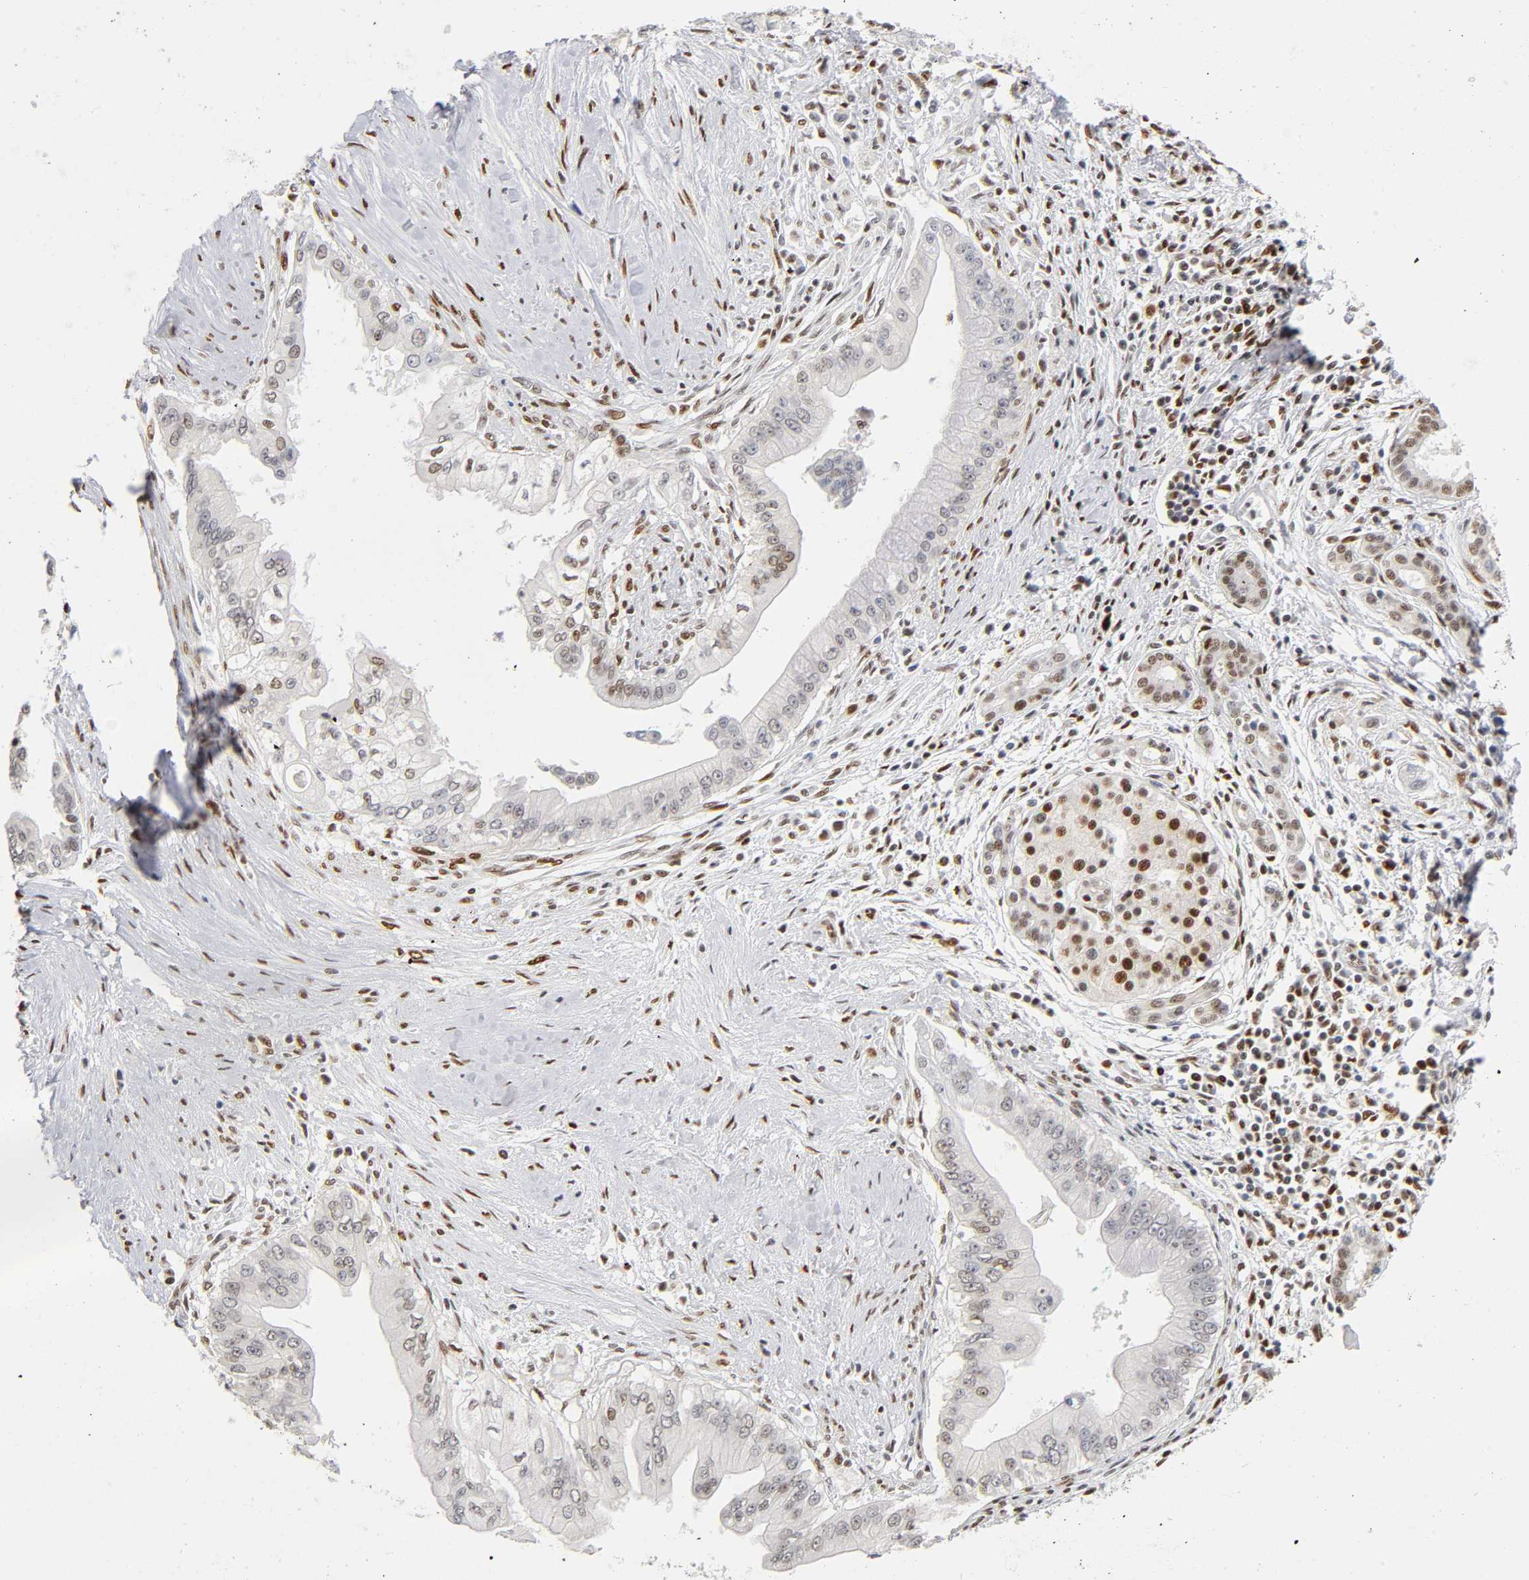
{"staining": {"intensity": "moderate", "quantity": "25%-75%", "location": "nuclear"}, "tissue": "pancreatic cancer", "cell_type": "Tumor cells", "image_type": "cancer", "snomed": [{"axis": "morphology", "description": "Adenocarcinoma, NOS"}, {"axis": "topography", "description": "Pancreas"}], "caption": "Approximately 25%-75% of tumor cells in pancreatic cancer exhibit moderate nuclear protein positivity as visualized by brown immunohistochemical staining.", "gene": "NR3C1", "patient": {"sex": "male", "age": 59}}